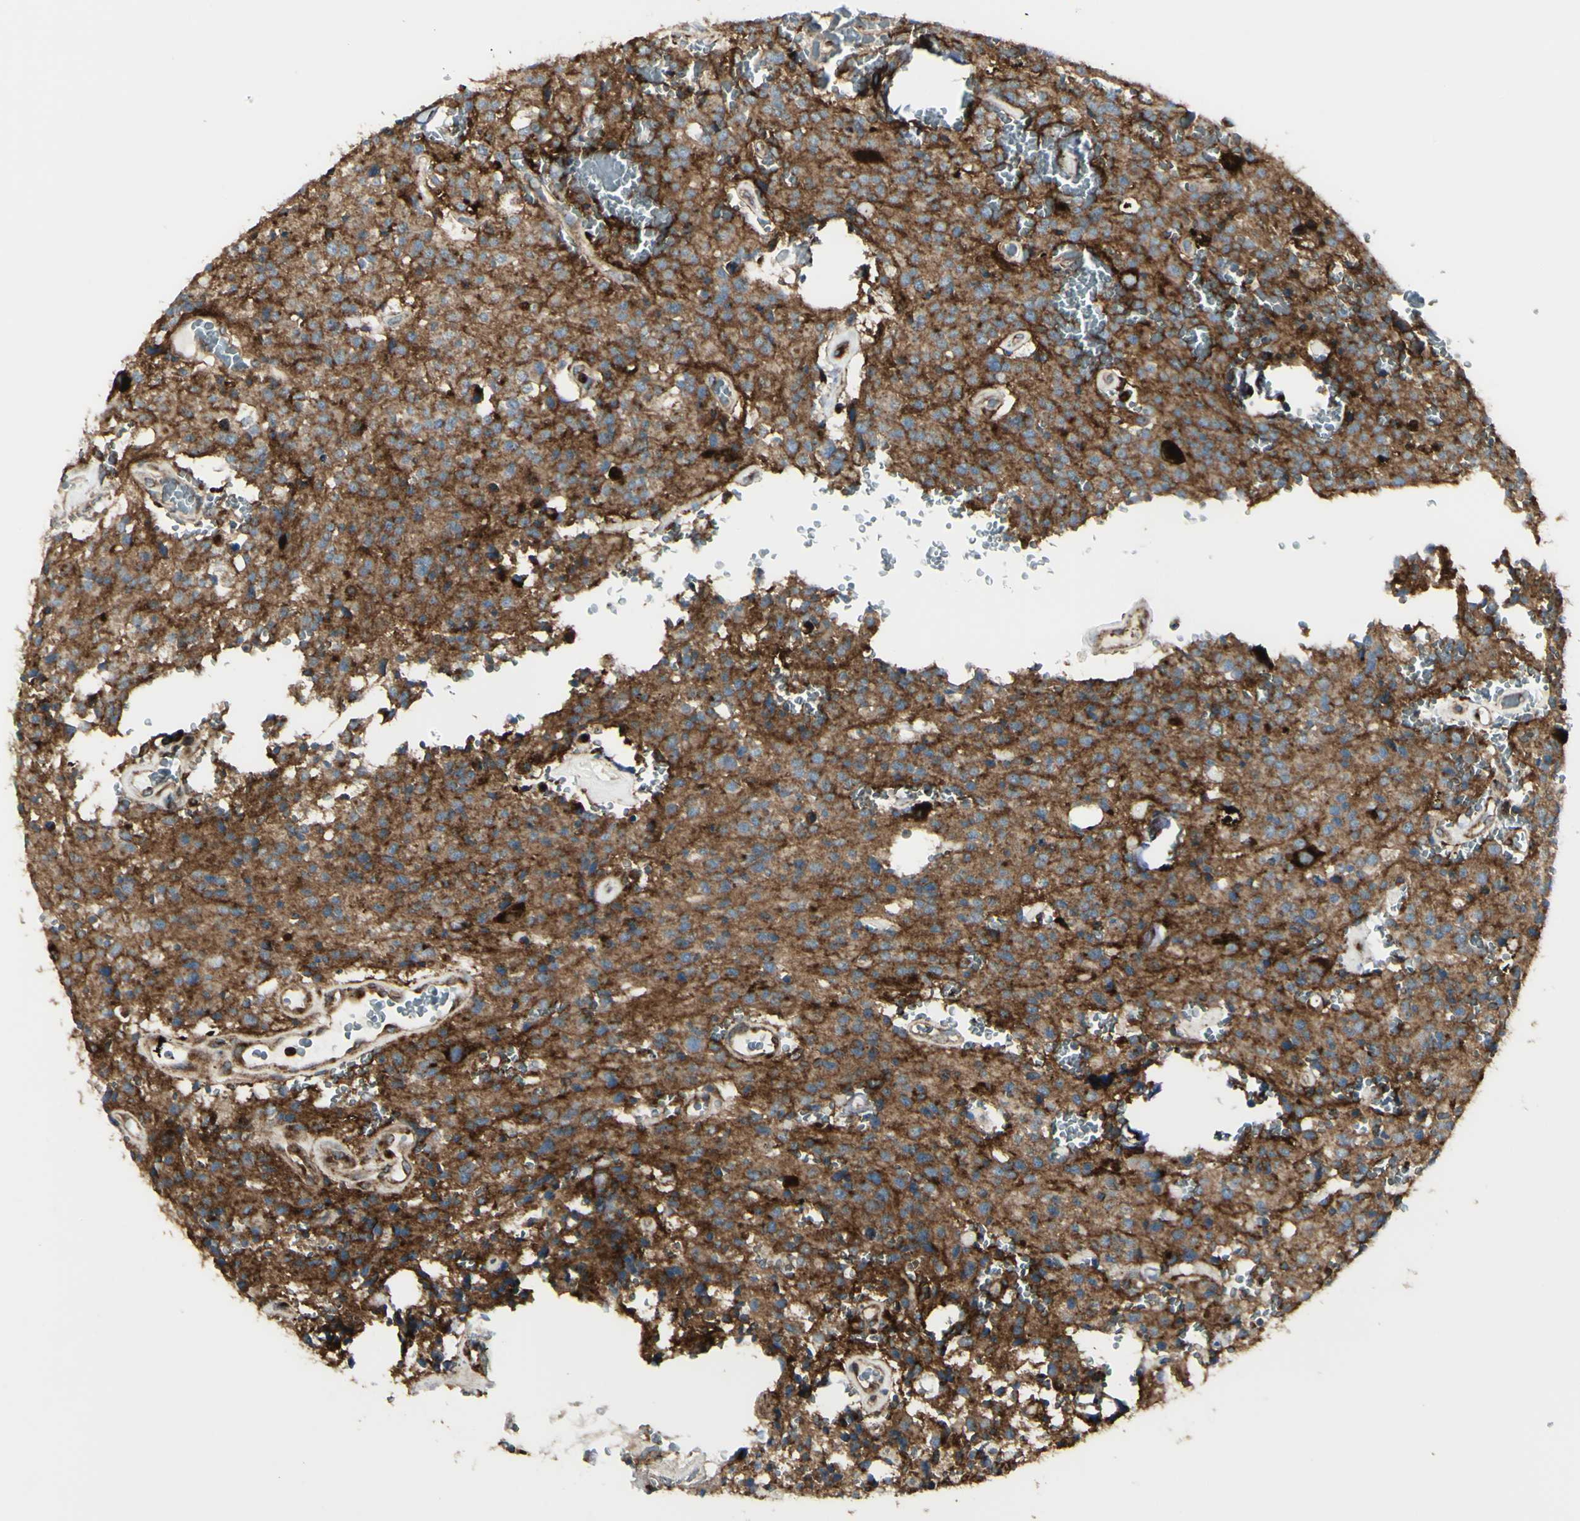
{"staining": {"intensity": "strong", "quantity": ">75%", "location": "cytoplasmic/membranous"}, "tissue": "glioma", "cell_type": "Tumor cells", "image_type": "cancer", "snomed": [{"axis": "morphology", "description": "Glioma, malignant, Low grade"}, {"axis": "topography", "description": "Brain"}], "caption": "Immunohistochemical staining of human glioma displays strong cytoplasmic/membranous protein staining in about >75% of tumor cells.", "gene": "NAPA", "patient": {"sex": "male", "age": 58}}